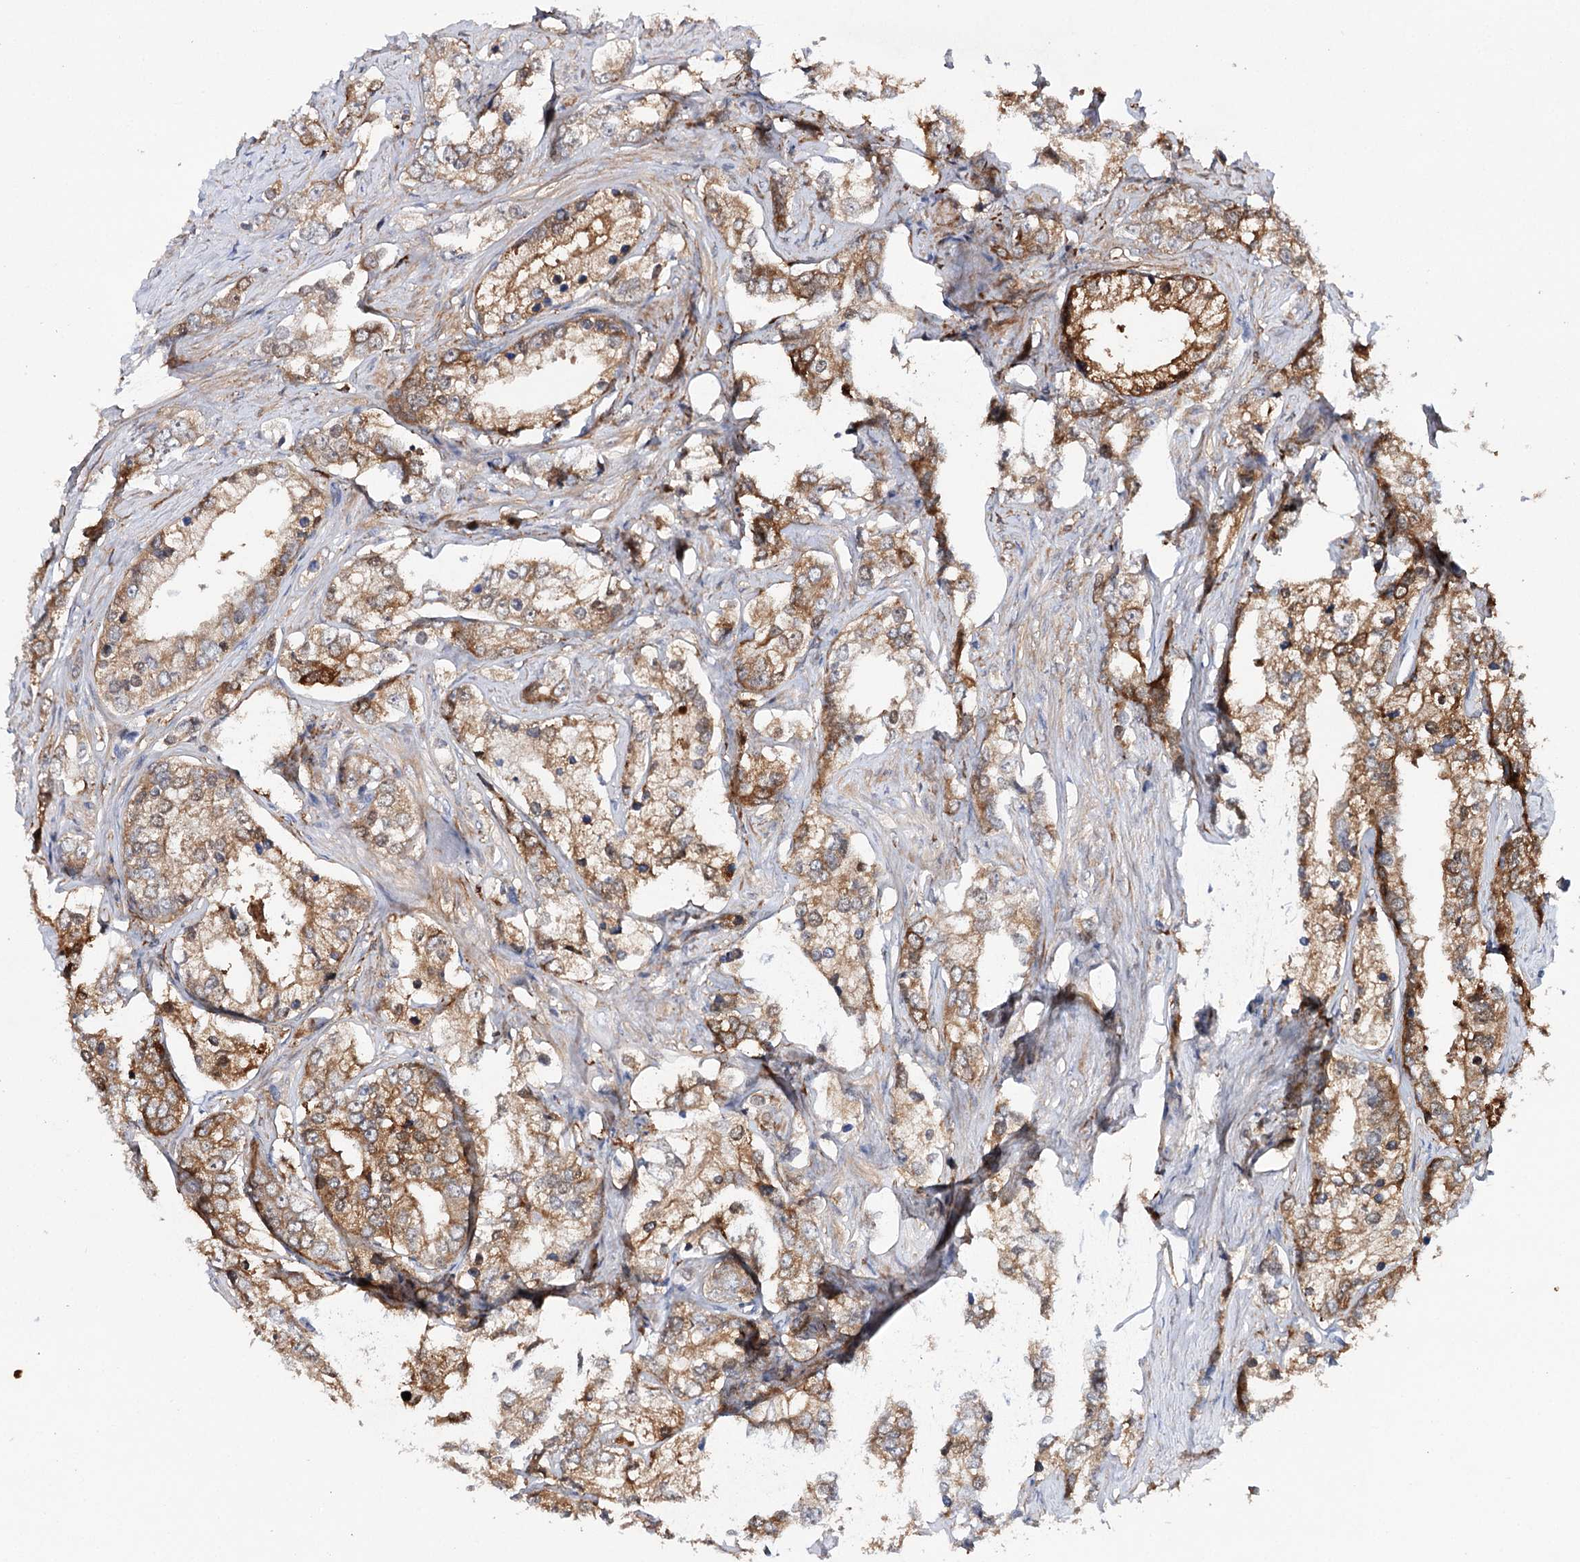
{"staining": {"intensity": "strong", "quantity": ">75%", "location": "cytoplasmic/membranous"}, "tissue": "prostate cancer", "cell_type": "Tumor cells", "image_type": "cancer", "snomed": [{"axis": "morphology", "description": "Adenocarcinoma, High grade"}, {"axis": "topography", "description": "Prostate"}], "caption": "Immunohistochemistry photomicrograph of human prostate cancer (adenocarcinoma (high-grade)) stained for a protein (brown), which displays high levels of strong cytoplasmic/membranous expression in approximately >75% of tumor cells.", "gene": "CFAP46", "patient": {"sex": "male", "age": 66}}